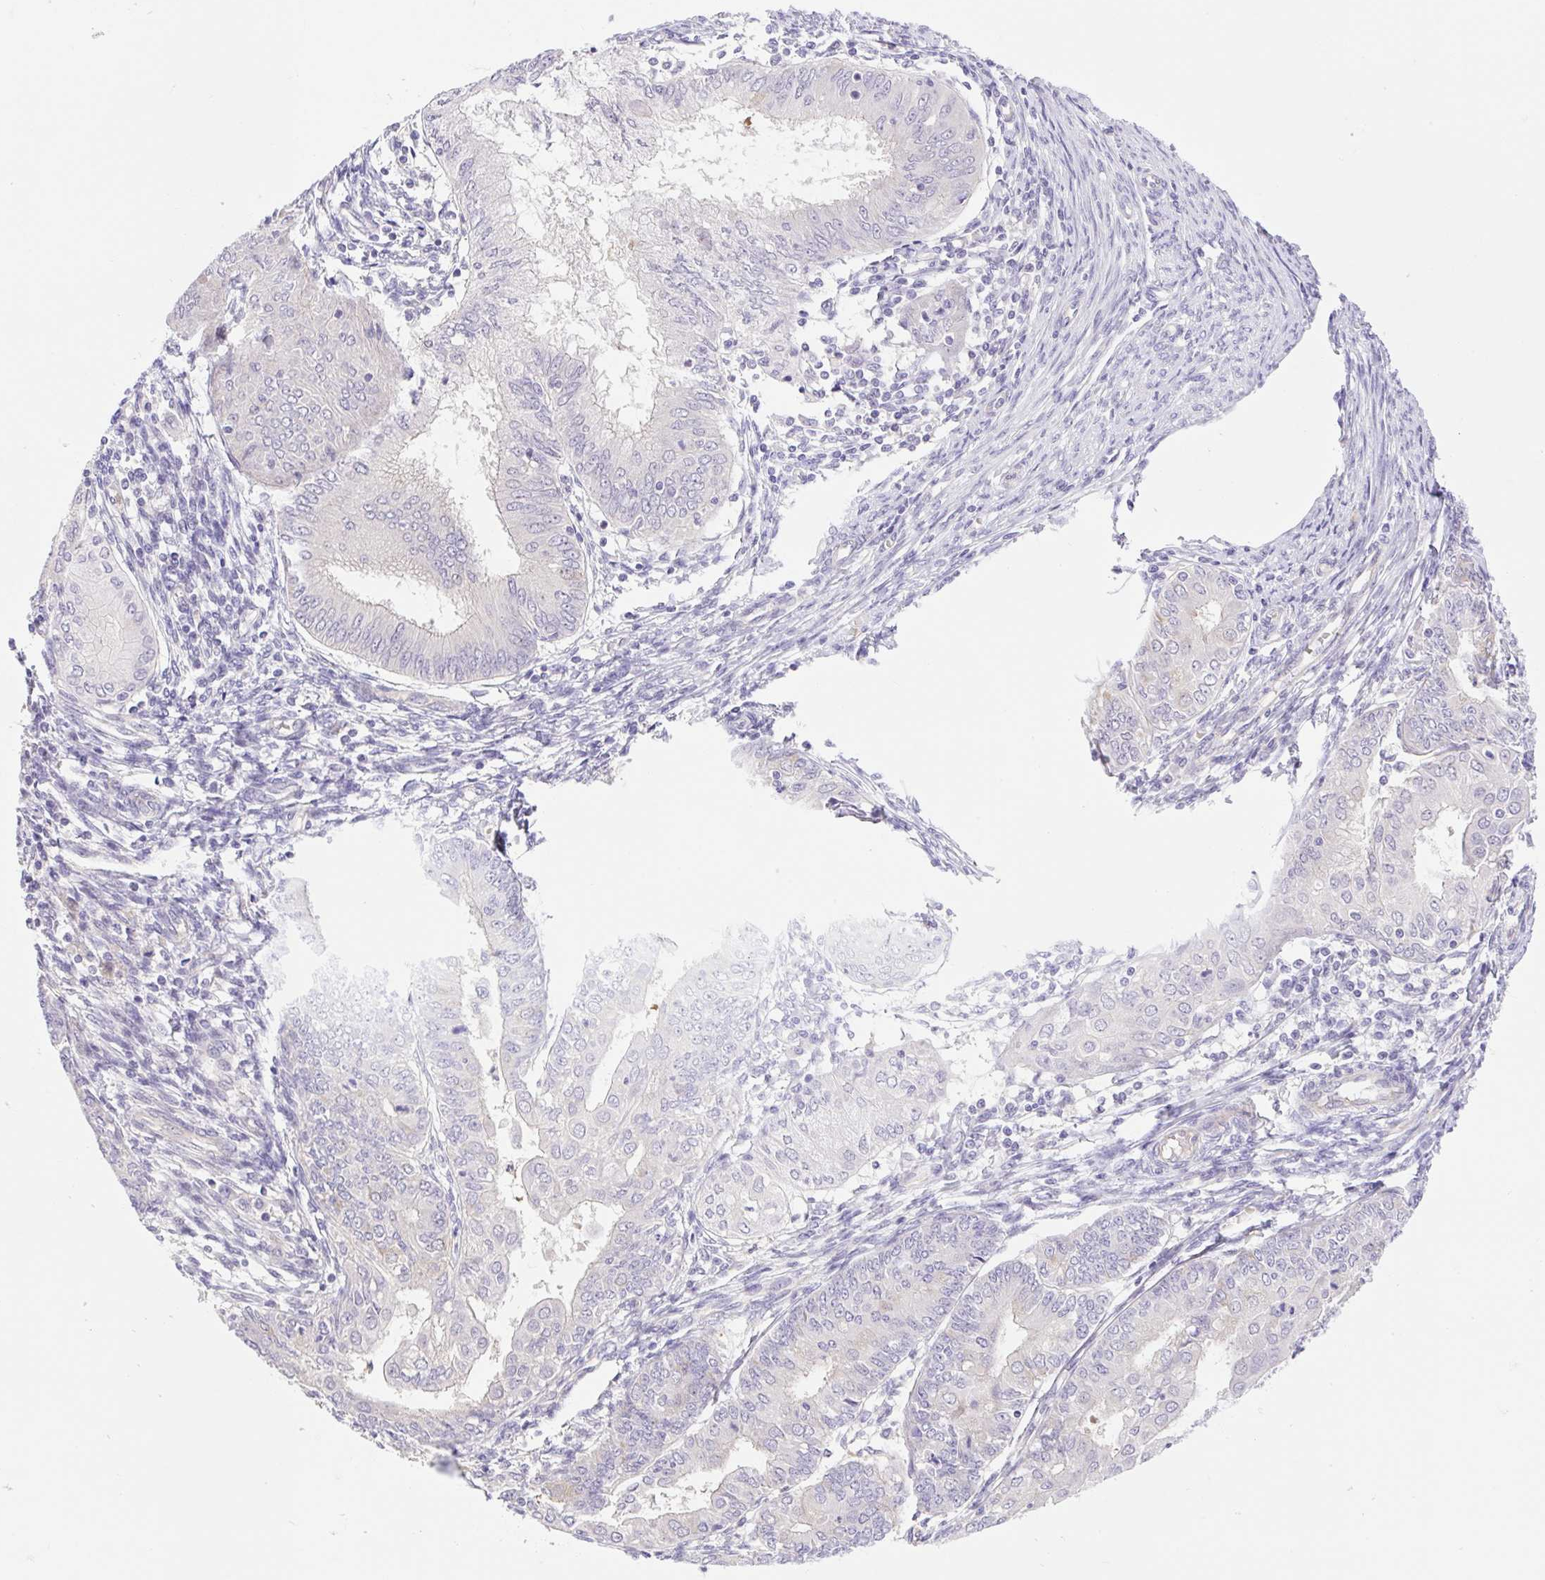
{"staining": {"intensity": "negative", "quantity": "none", "location": "none"}, "tissue": "endometrial cancer", "cell_type": "Tumor cells", "image_type": "cancer", "snomed": [{"axis": "morphology", "description": "Adenocarcinoma, NOS"}, {"axis": "topography", "description": "Endometrium"}], "caption": "This is an IHC histopathology image of endometrial cancer (adenocarcinoma). There is no expression in tumor cells.", "gene": "FAM177B", "patient": {"sex": "female", "age": 68}}